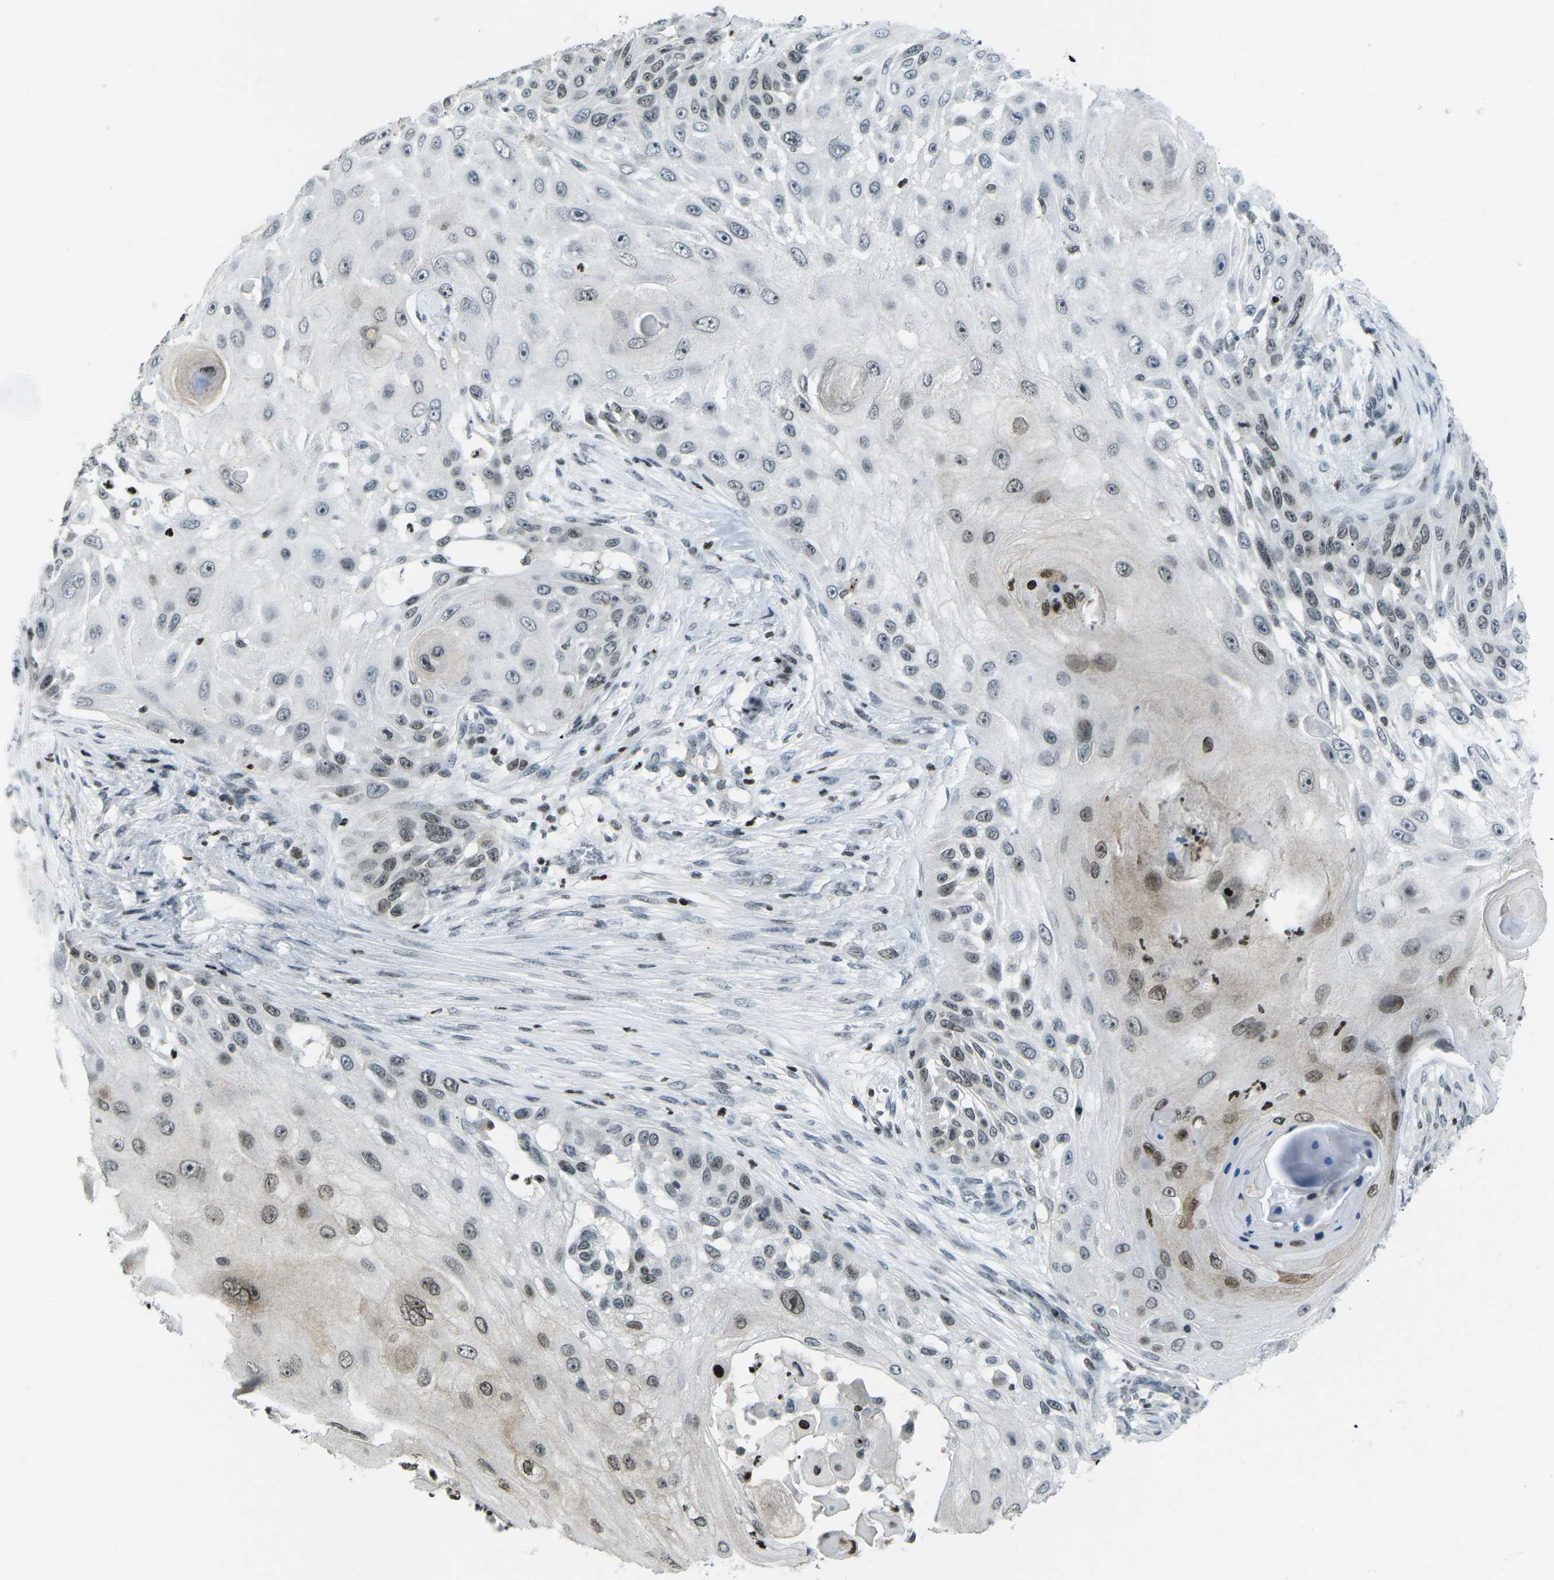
{"staining": {"intensity": "weak", "quantity": "25%-75%", "location": "nuclear"}, "tissue": "skin cancer", "cell_type": "Tumor cells", "image_type": "cancer", "snomed": [{"axis": "morphology", "description": "Squamous cell carcinoma, NOS"}, {"axis": "topography", "description": "Skin"}], "caption": "Brown immunohistochemical staining in human squamous cell carcinoma (skin) exhibits weak nuclear staining in about 25%-75% of tumor cells.", "gene": "EME1", "patient": {"sex": "female", "age": 44}}